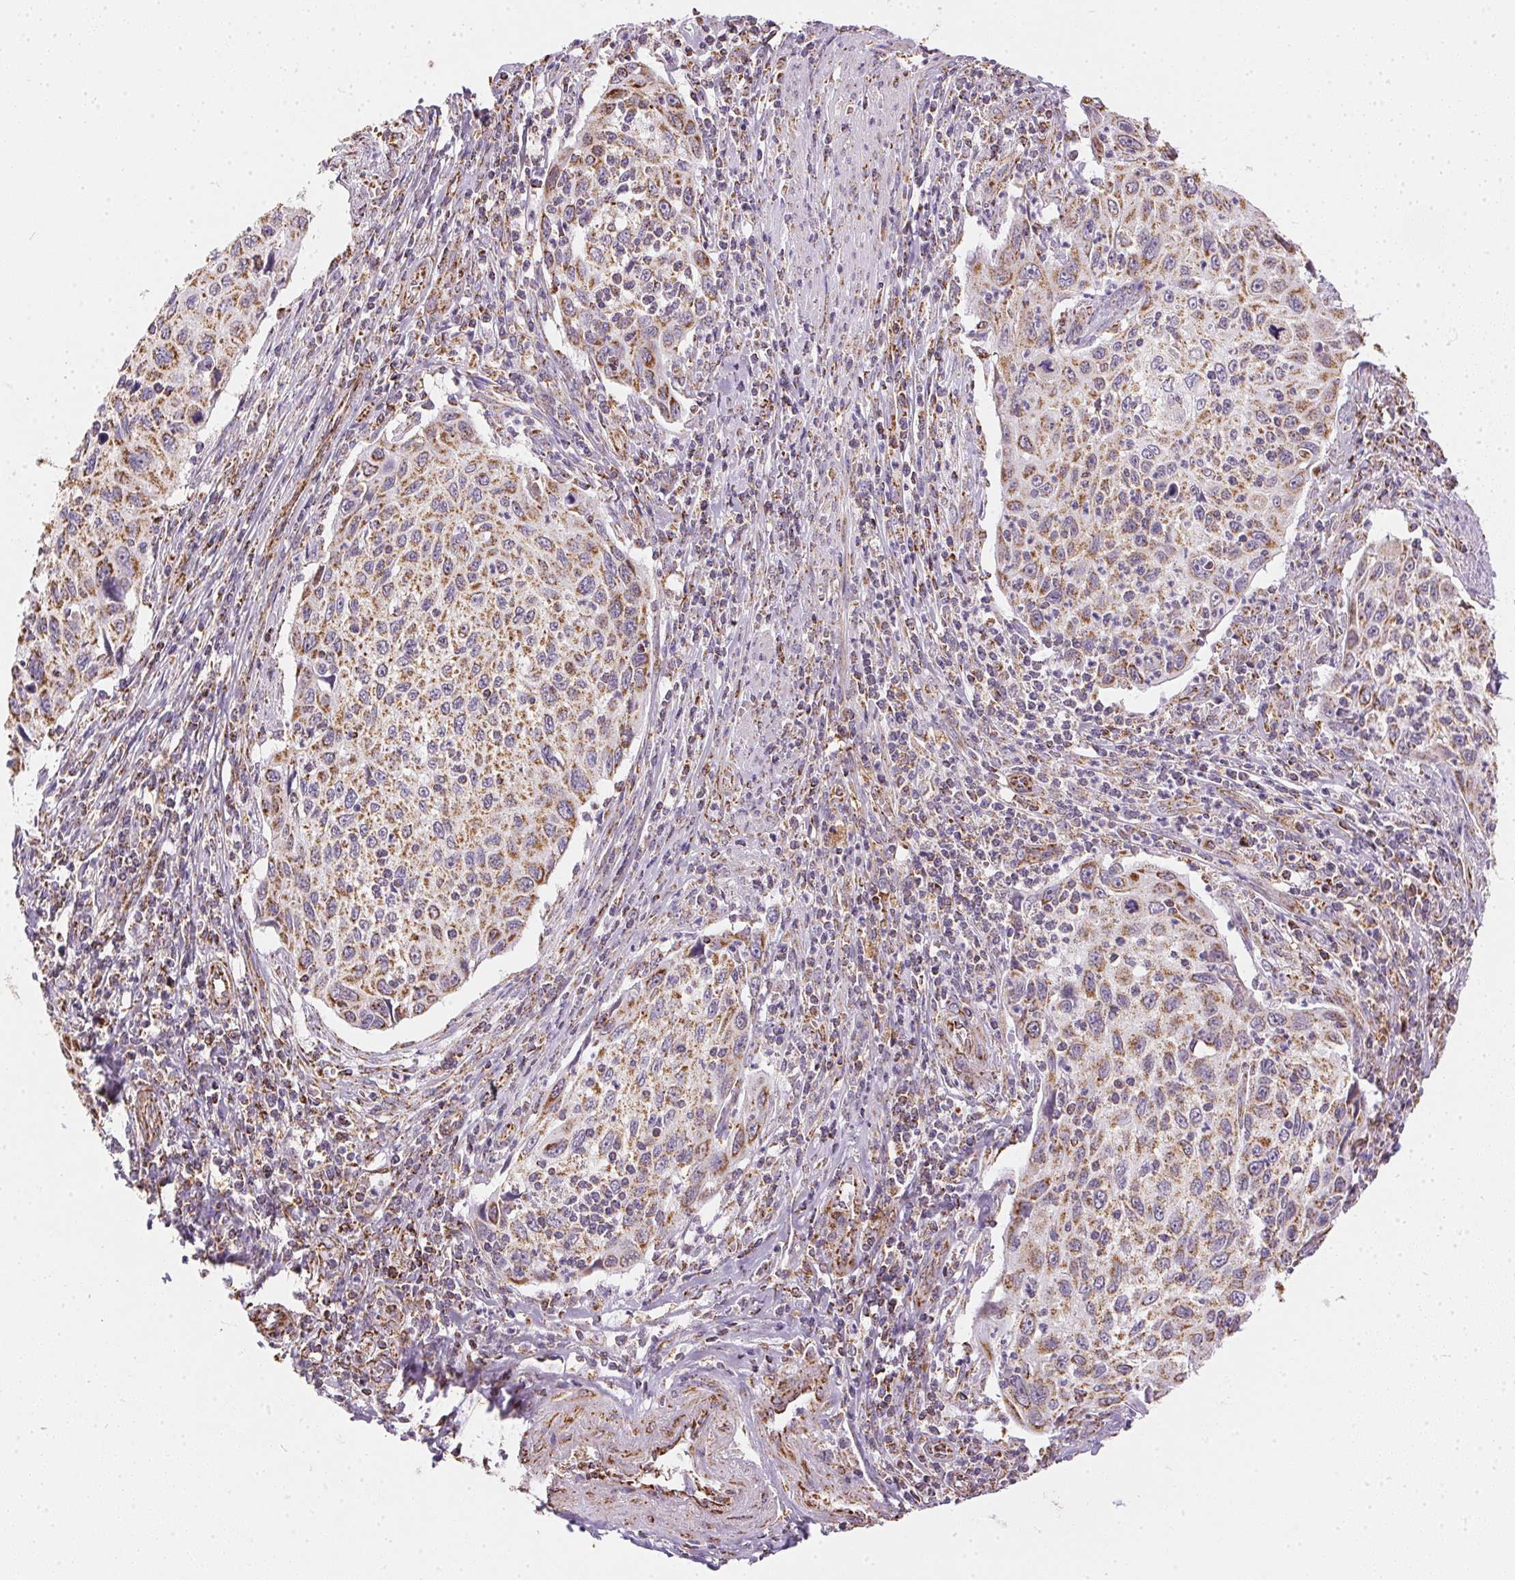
{"staining": {"intensity": "moderate", "quantity": ">75%", "location": "cytoplasmic/membranous"}, "tissue": "cervical cancer", "cell_type": "Tumor cells", "image_type": "cancer", "snomed": [{"axis": "morphology", "description": "Squamous cell carcinoma, NOS"}, {"axis": "topography", "description": "Cervix"}], "caption": "Immunohistochemistry (IHC) micrograph of cervical cancer stained for a protein (brown), which reveals medium levels of moderate cytoplasmic/membranous expression in about >75% of tumor cells.", "gene": "MAPK11", "patient": {"sex": "female", "age": 70}}